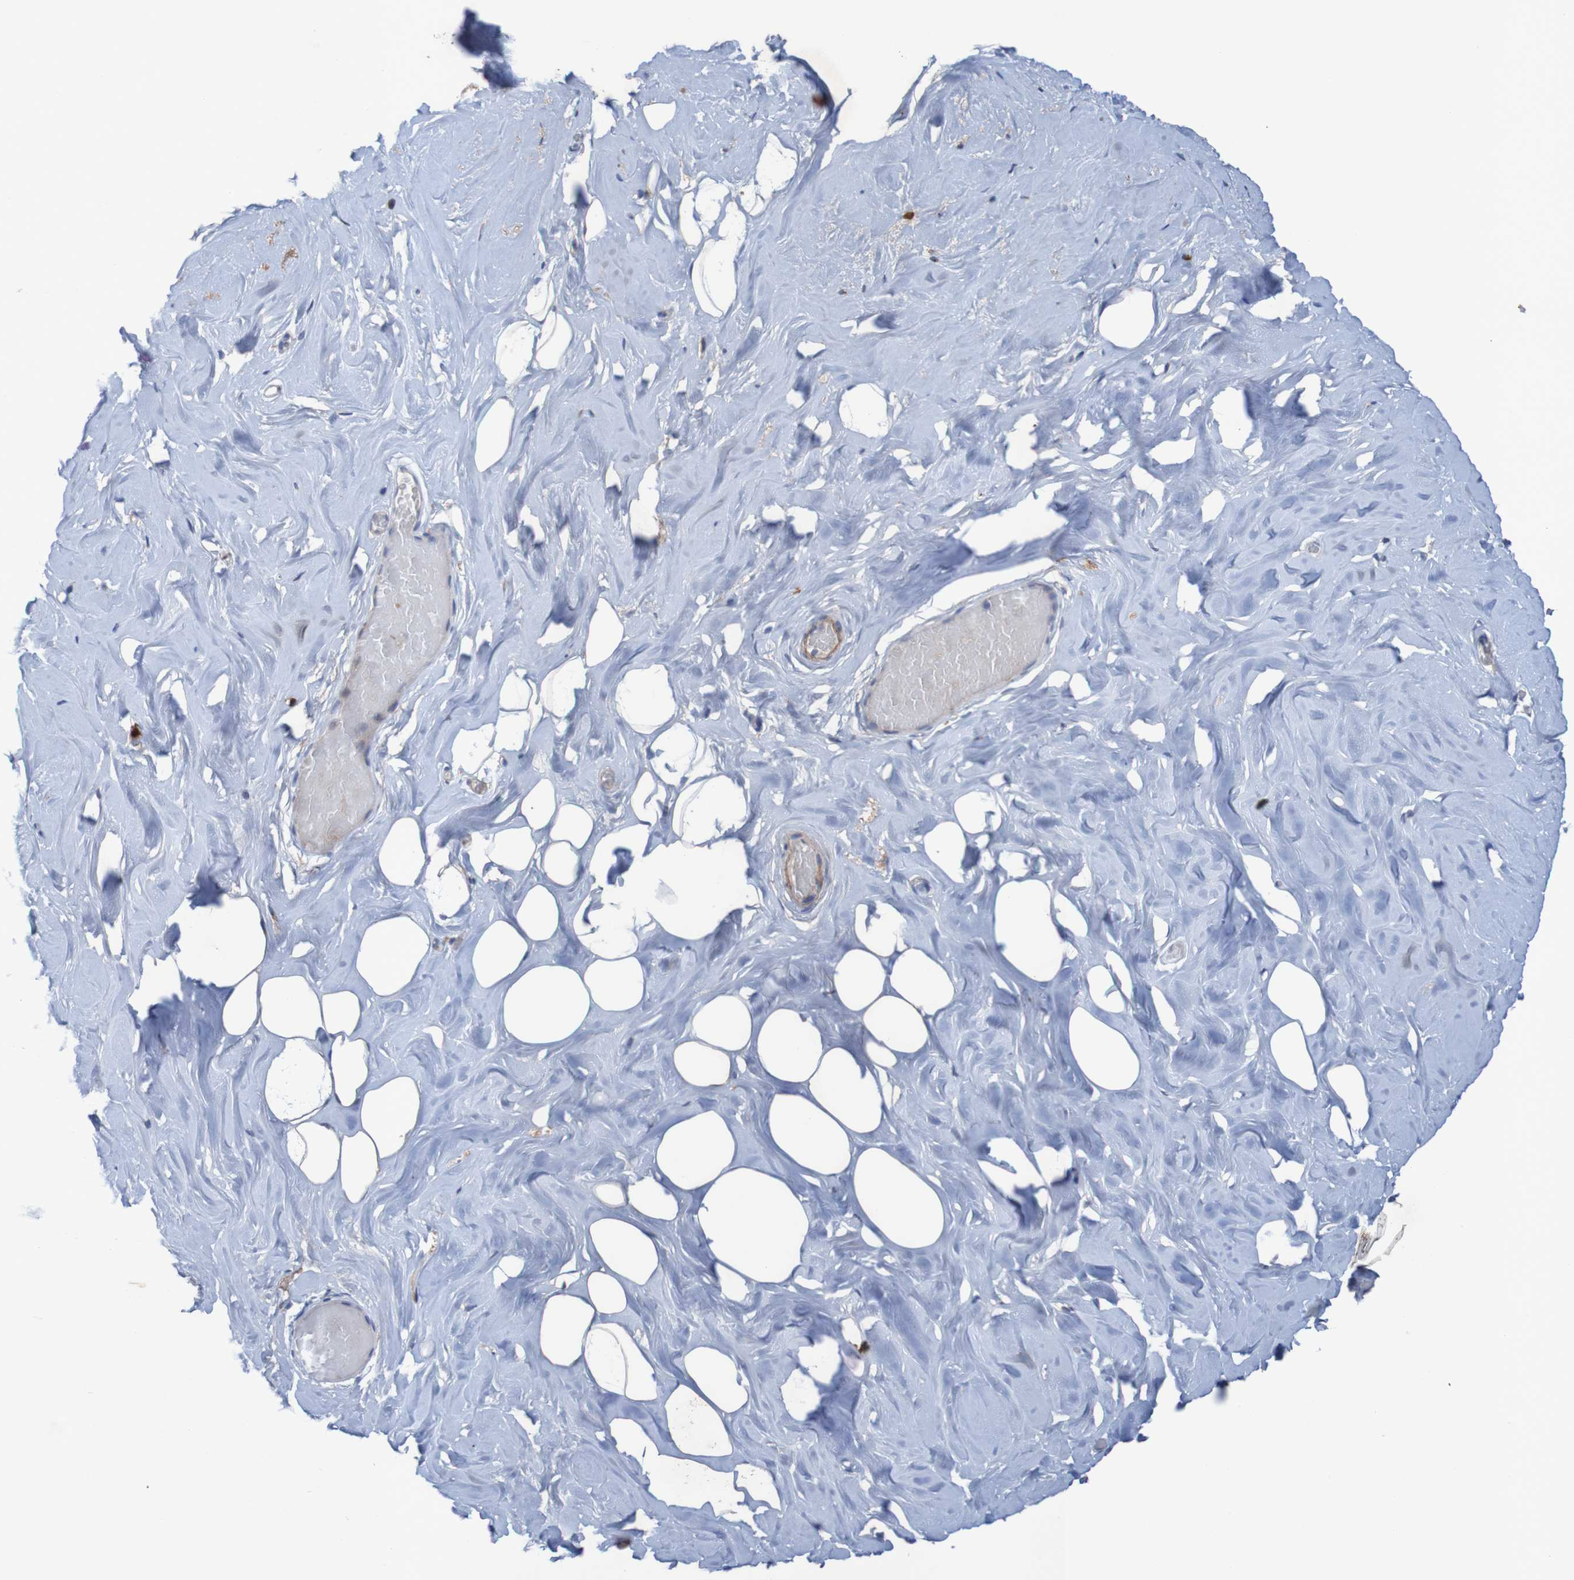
{"staining": {"intensity": "negative", "quantity": "none", "location": "none"}, "tissue": "breast", "cell_type": "Adipocytes", "image_type": "normal", "snomed": [{"axis": "morphology", "description": "Normal tissue, NOS"}, {"axis": "topography", "description": "Breast"}], "caption": "This is an IHC image of benign human breast. There is no expression in adipocytes.", "gene": "ANGPT4", "patient": {"sex": "female", "age": 75}}